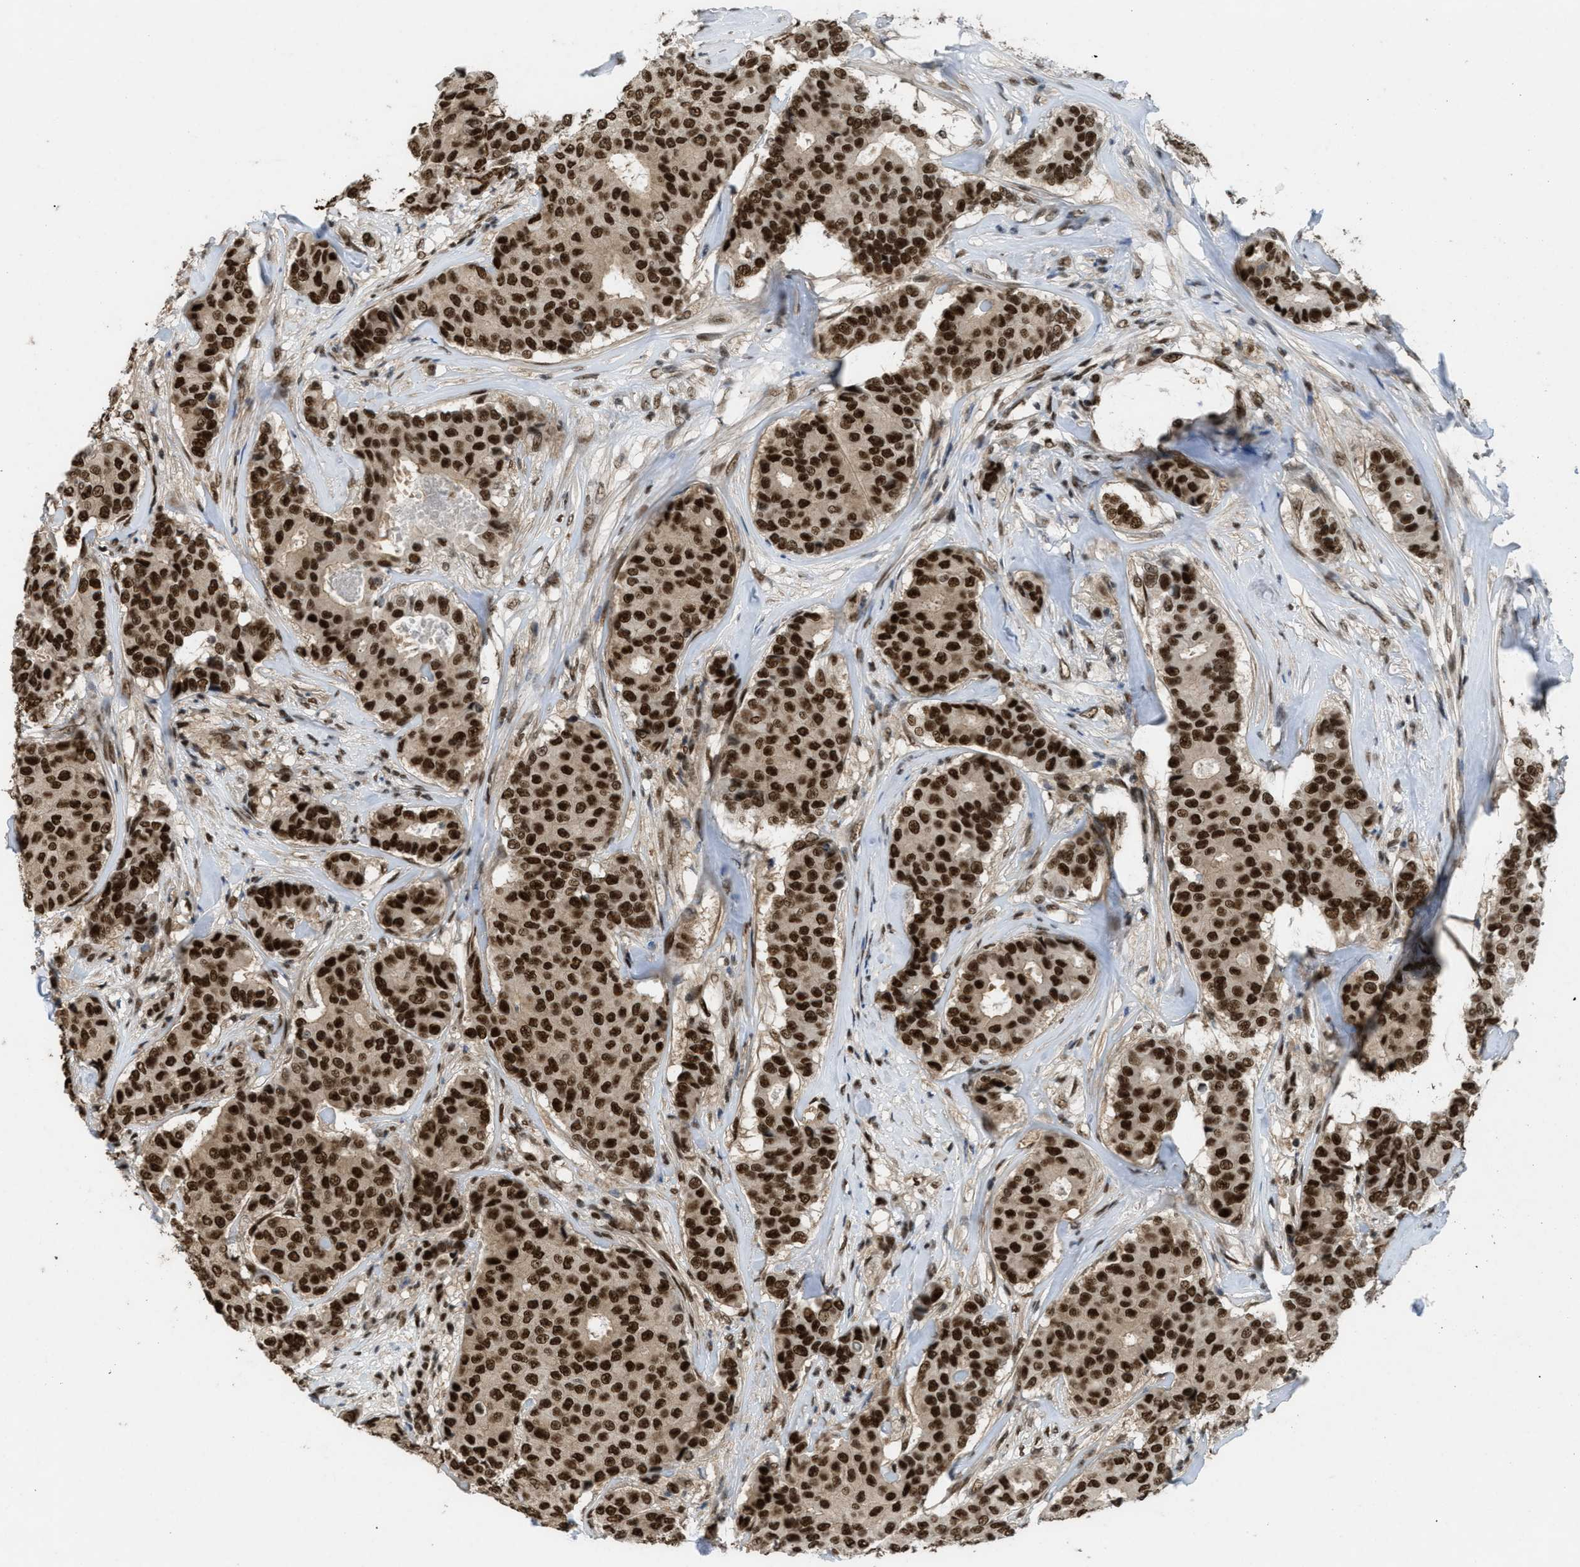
{"staining": {"intensity": "strong", "quantity": ">75%", "location": "nuclear"}, "tissue": "breast cancer", "cell_type": "Tumor cells", "image_type": "cancer", "snomed": [{"axis": "morphology", "description": "Duct carcinoma"}, {"axis": "topography", "description": "Breast"}], "caption": "Brown immunohistochemical staining in human breast cancer (intraductal carcinoma) shows strong nuclear expression in about >75% of tumor cells.", "gene": "CDT1", "patient": {"sex": "female", "age": 75}}